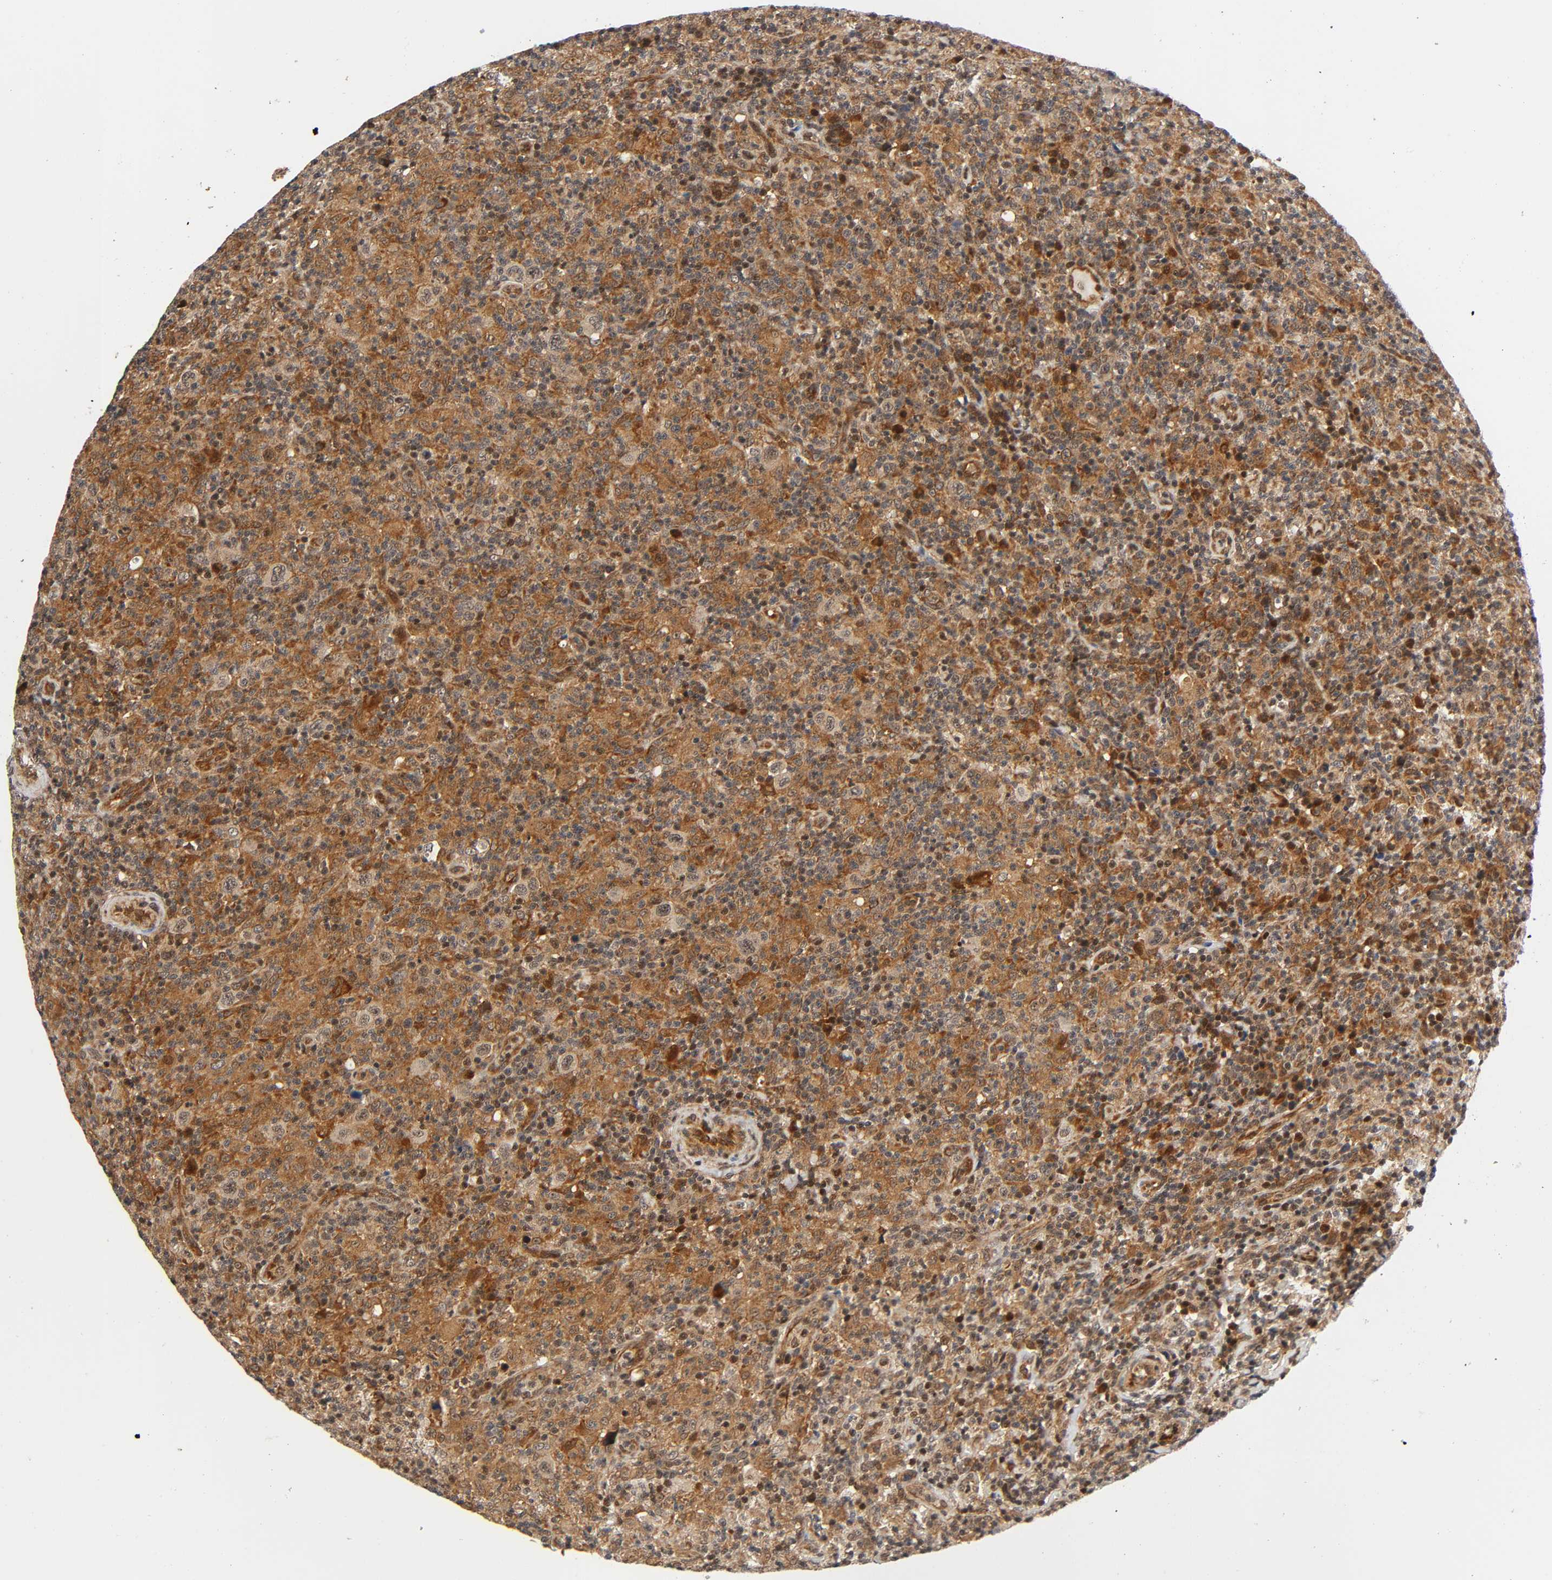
{"staining": {"intensity": "moderate", "quantity": ">75%", "location": "cytoplasmic/membranous,nuclear"}, "tissue": "lymphoma", "cell_type": "Tumor cells", "image_type": "cancer", "snomed": [{"axis": "morphology", "description": "Hodgkin's disease, NOS"}, {"axis": "topography", "description": "Lymph node"}], "caption": "High-power microscopy captured an immunohistochemistry (IHC) micrograph of Hodgkin's disease, revealing moderate cytoplasmic/membranous and nuclear expression in about >75% of tumor cells. The protein of interest is stained brown, and the nuclei are stained in blue (DAB (3,3'-diaminobenzidine) IHC with brightfield microscopy, high magnification).", "gene": "IQCJ-SCHIP1", "patient": {"sex": "male", "age": 65}}